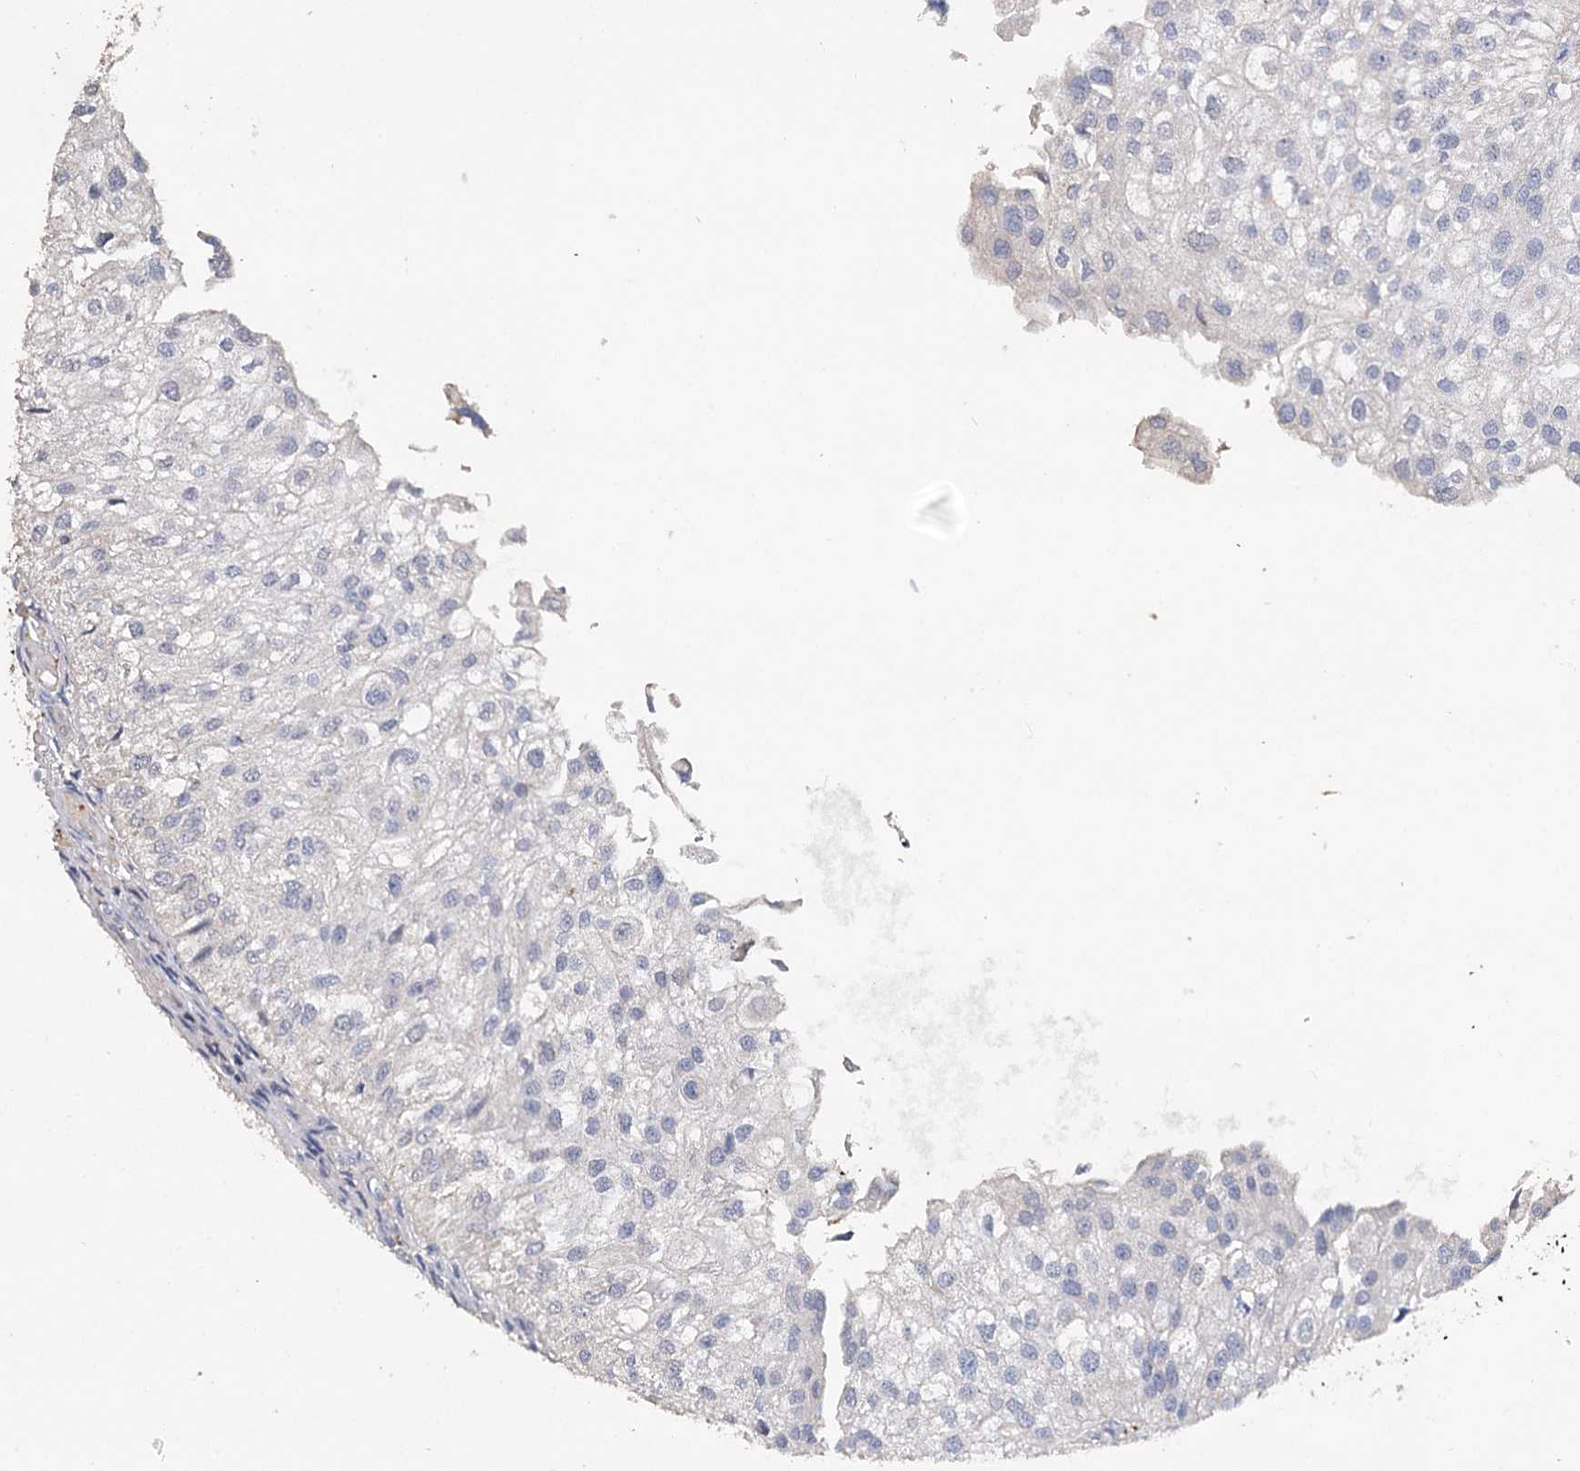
{"staining": {"intensity": "negative", "quantity": "none", "location": "none"}, "tissue": "urothelial cancer", "cell_type": "Tumor cells", "image_type": "cancer", "snomed": [{"axis": "morphology", "description": "Urothelial carcinoma, Low grade"}, {"axis": "topography", "description": "Urinary bladder"}], "caption": "This is an immunohistochemistry image of human urothelial cancer. There is no expression in tumor cells.", "gene": "DNAH6", "patient": {"sex": "female", "age": 89}}